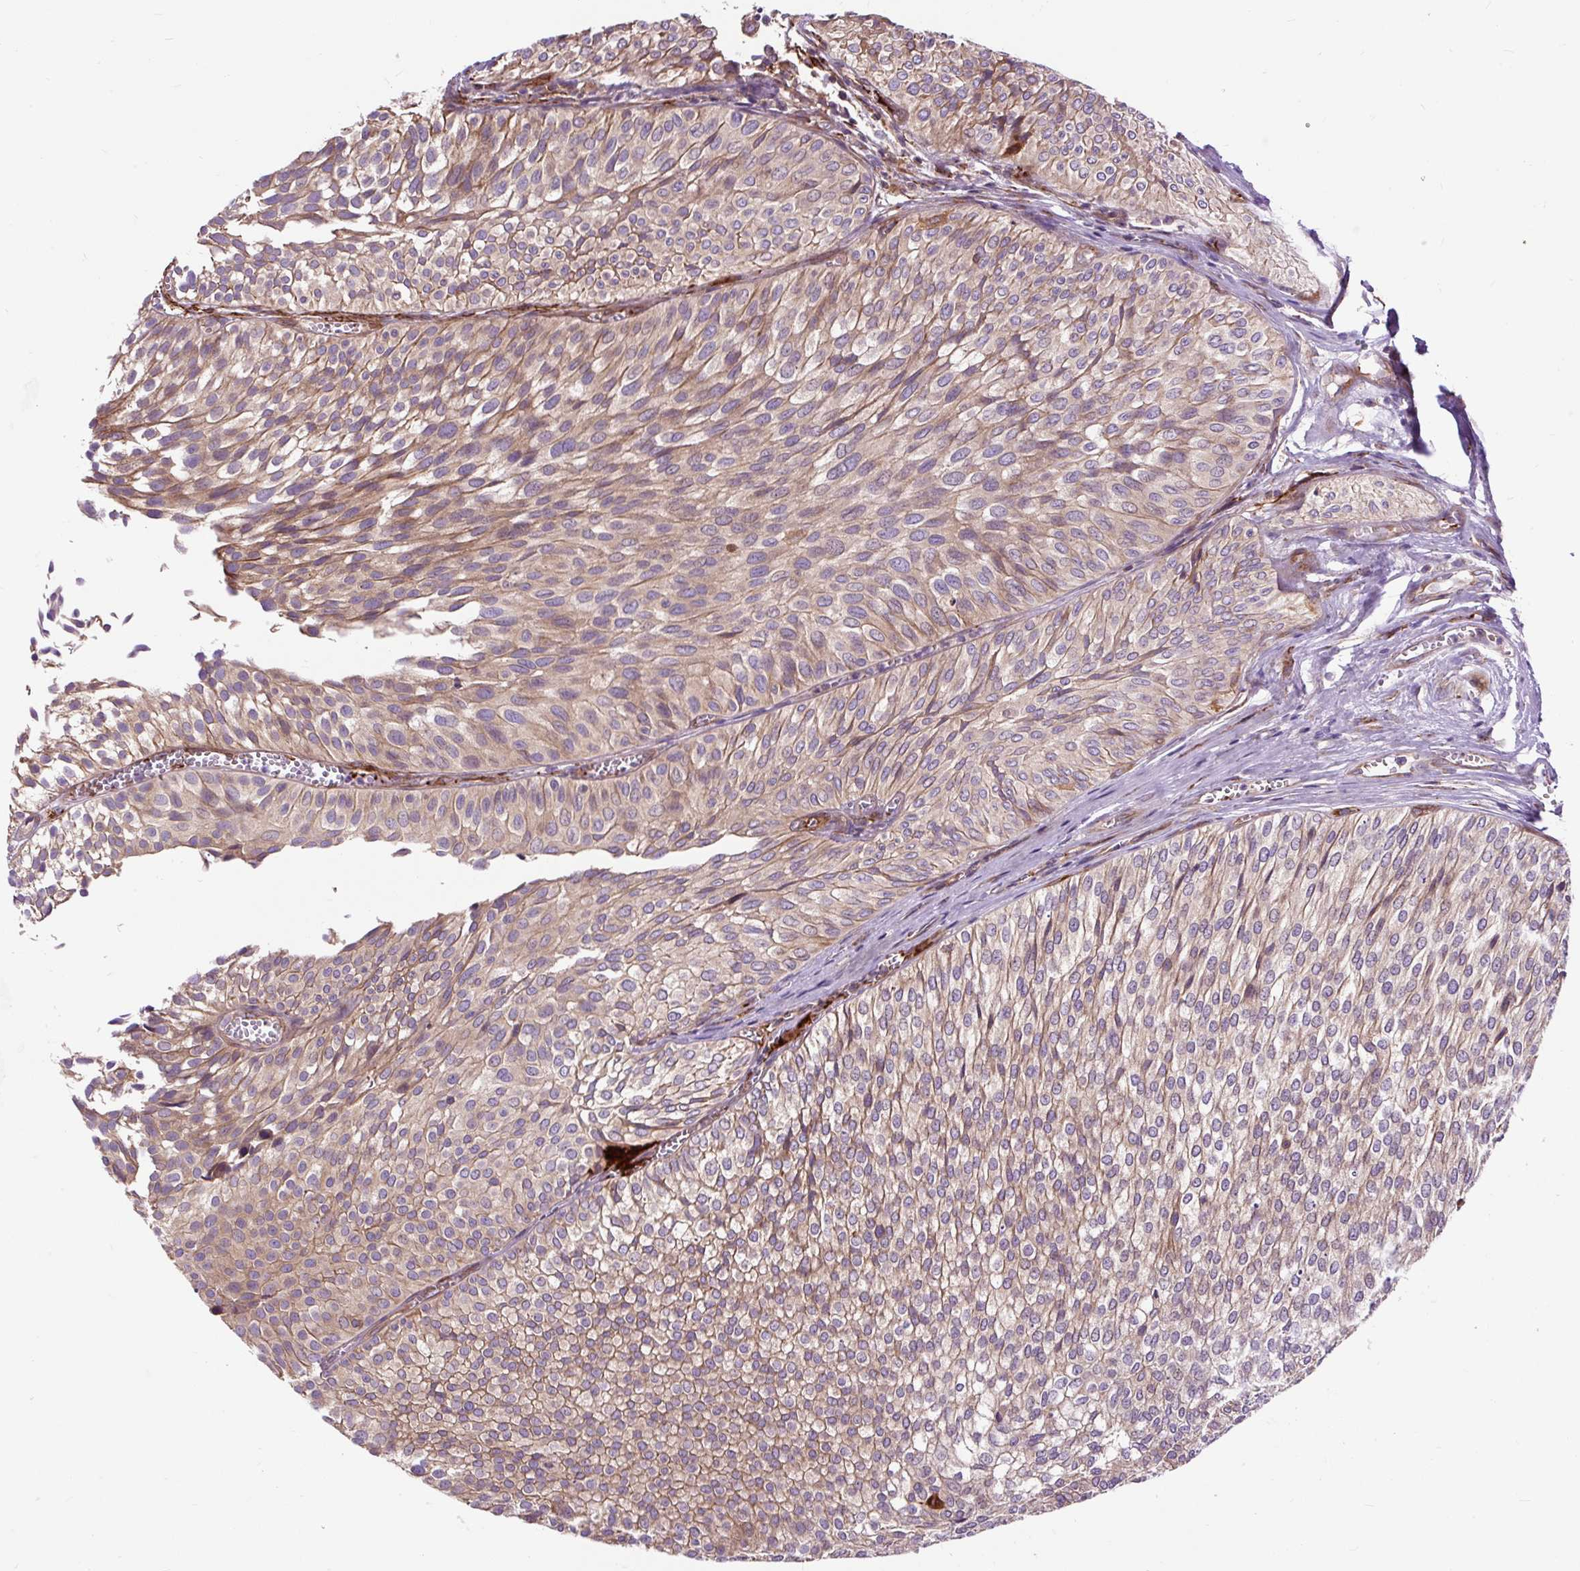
{"staining": {"intensity": "moderate", "quantity": "25%-75%", "location": "cytoplasmic/membranous"}, "tissue": "urothelial cancer", "cell_type": "Tumor cells", "image_type": "cancer", "snomed": [{"axis": "morphology", "description": "Urothelial carcinoma, Low grade"}, {"axis": "topography", "description": "Urinary bladder"}], "caption": "Immunohistochemical staining of urothelial cancer demonstrates medium levels of moderate cytoplasmic/membranous staining in approximately 25%-75% of tumor cells.", "gene": "PCDHGB3", "patient": {"sex": "male", "age": 91}}